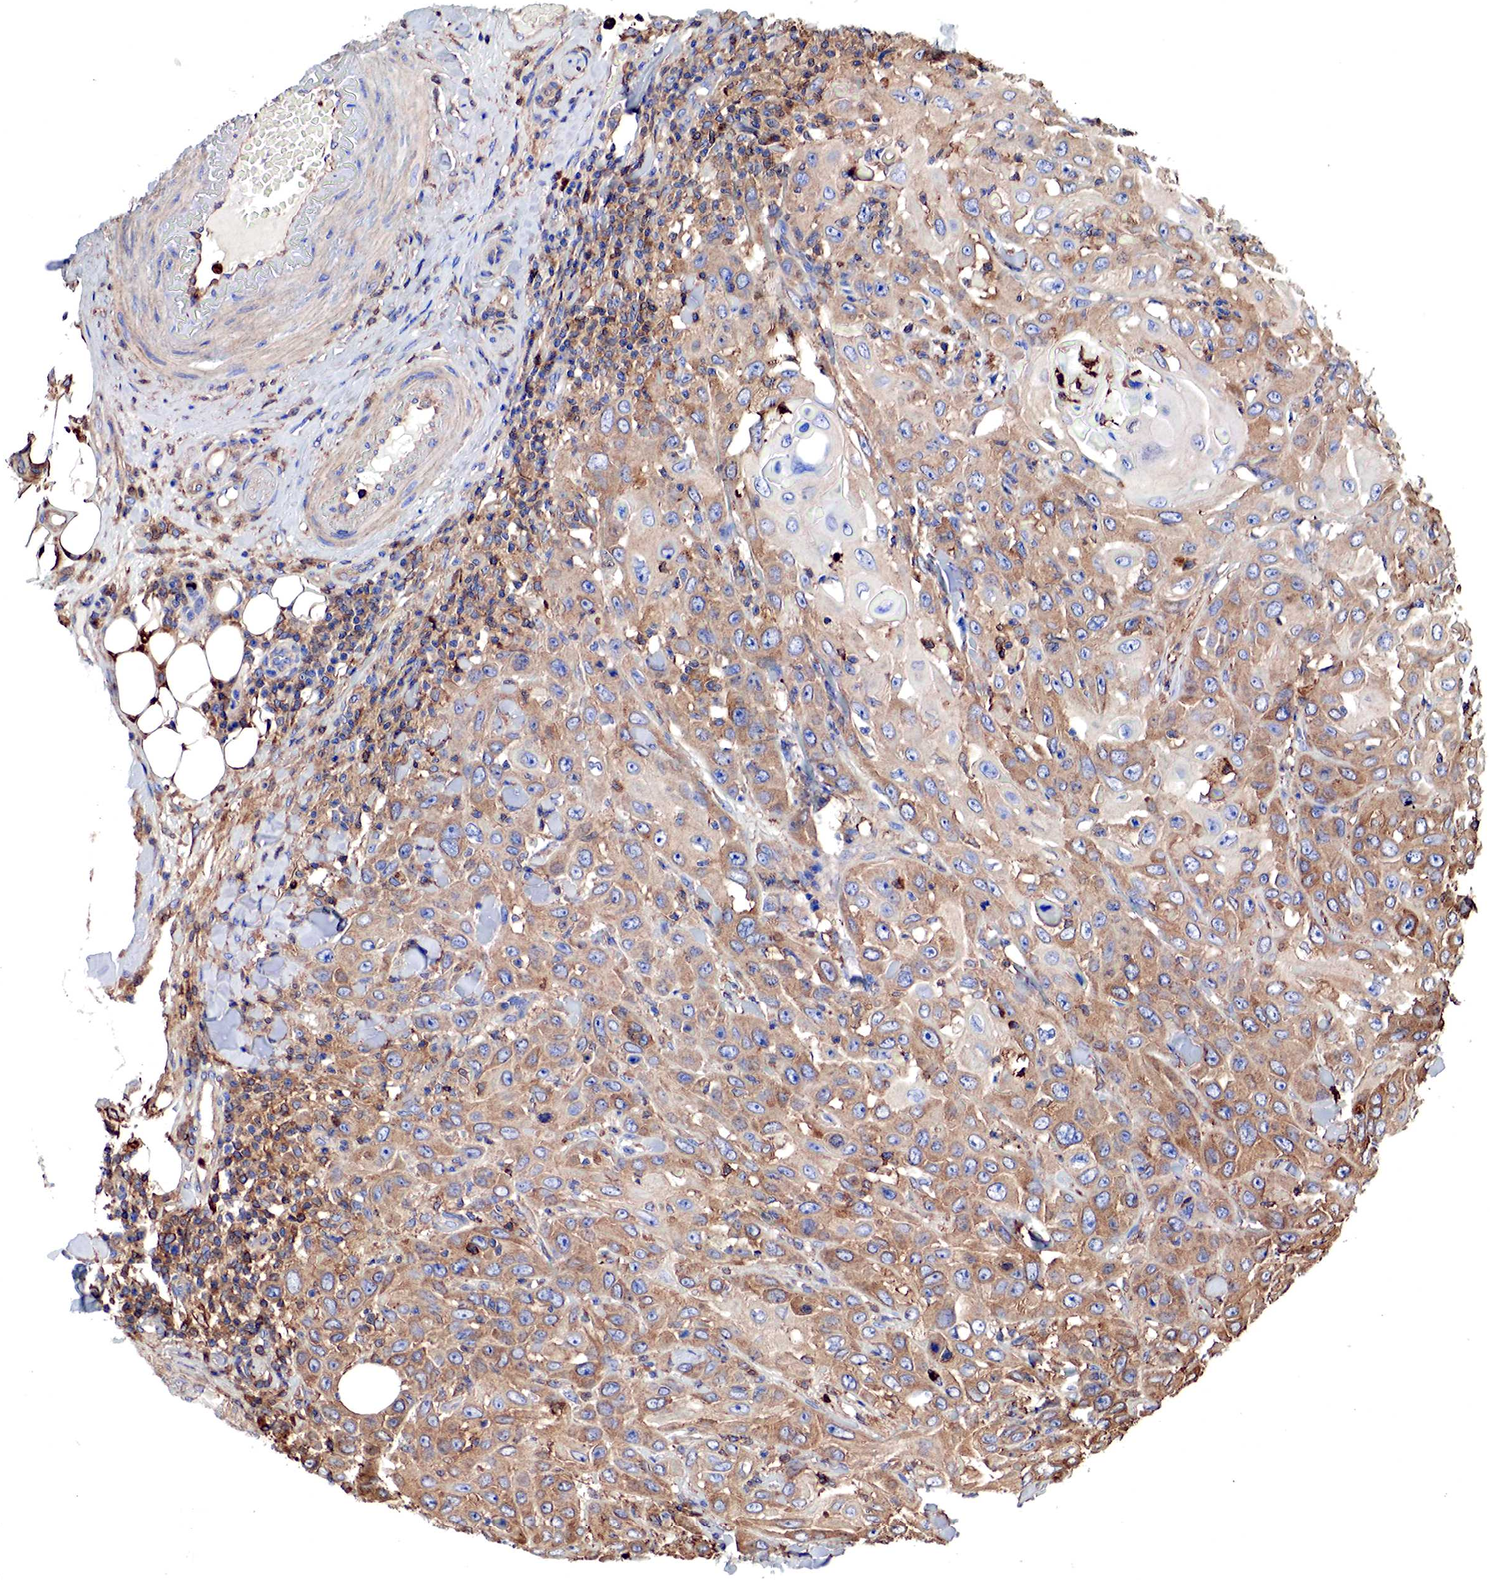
{"staining": {"intensity": "moderate", "quantity": ">75%", "location": "cytoplasmic/membranous"}, "tissue": "skin cancer", "cell_type": "Tumor cells", "image_type": "cancer", "snomed": [{"axis": "morphology", "description": "Squamous cell carcinoma, NOS"}, {"axis": "topography", "description": "Skin"}], "caption": "The histopathology image demonstrates immunohistochemical staining of squamous cell carcinoma (skin). There is moderate cytoplasmic/membranous positivity is appreciated in approximately >75% of tumor cells. The protein of interest is shown in brown color, while the nuclei are stained blue.", "gene": "G6PD", "patient": {"sex": "male", "age": 84}}